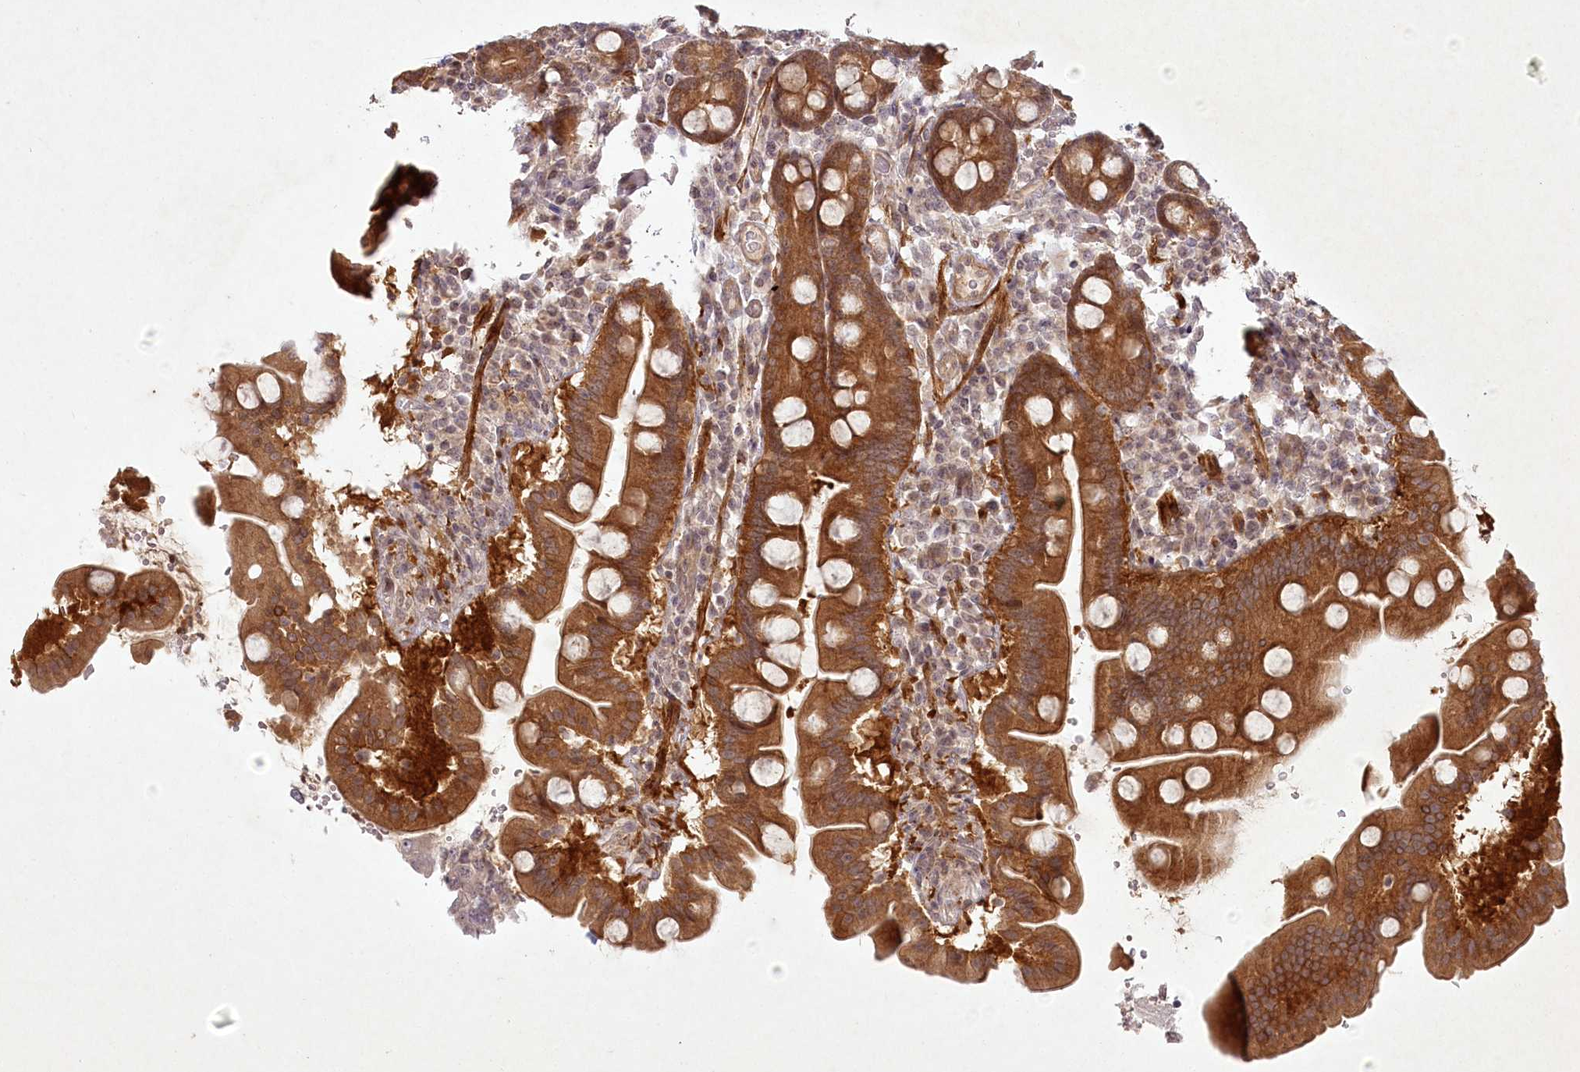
{"staining": {"intensity": "strong", "quantity": ">75%", "location": "cytoplasmic/membranous"}, "tissue": "duodenum", "cell_type": "Glandular cells", "image_type": "normal", "snomed": [{"axis": "morphology", "description": "Normal tissue, NOS"}, {"axis": "topography", "description": "Duodenum"}], "caption": "Protein analysis of benign duodenum demonstrates strong cytoplasmic/membranous staining in approximately >75% of glandular cells. The staining was performed using DAB, with brown indicating positive protein expression. Nuclei are stained blue with hematoxylin.", "gene": "SH2D3A", "patient": {"sex": "male", "age": 50}}